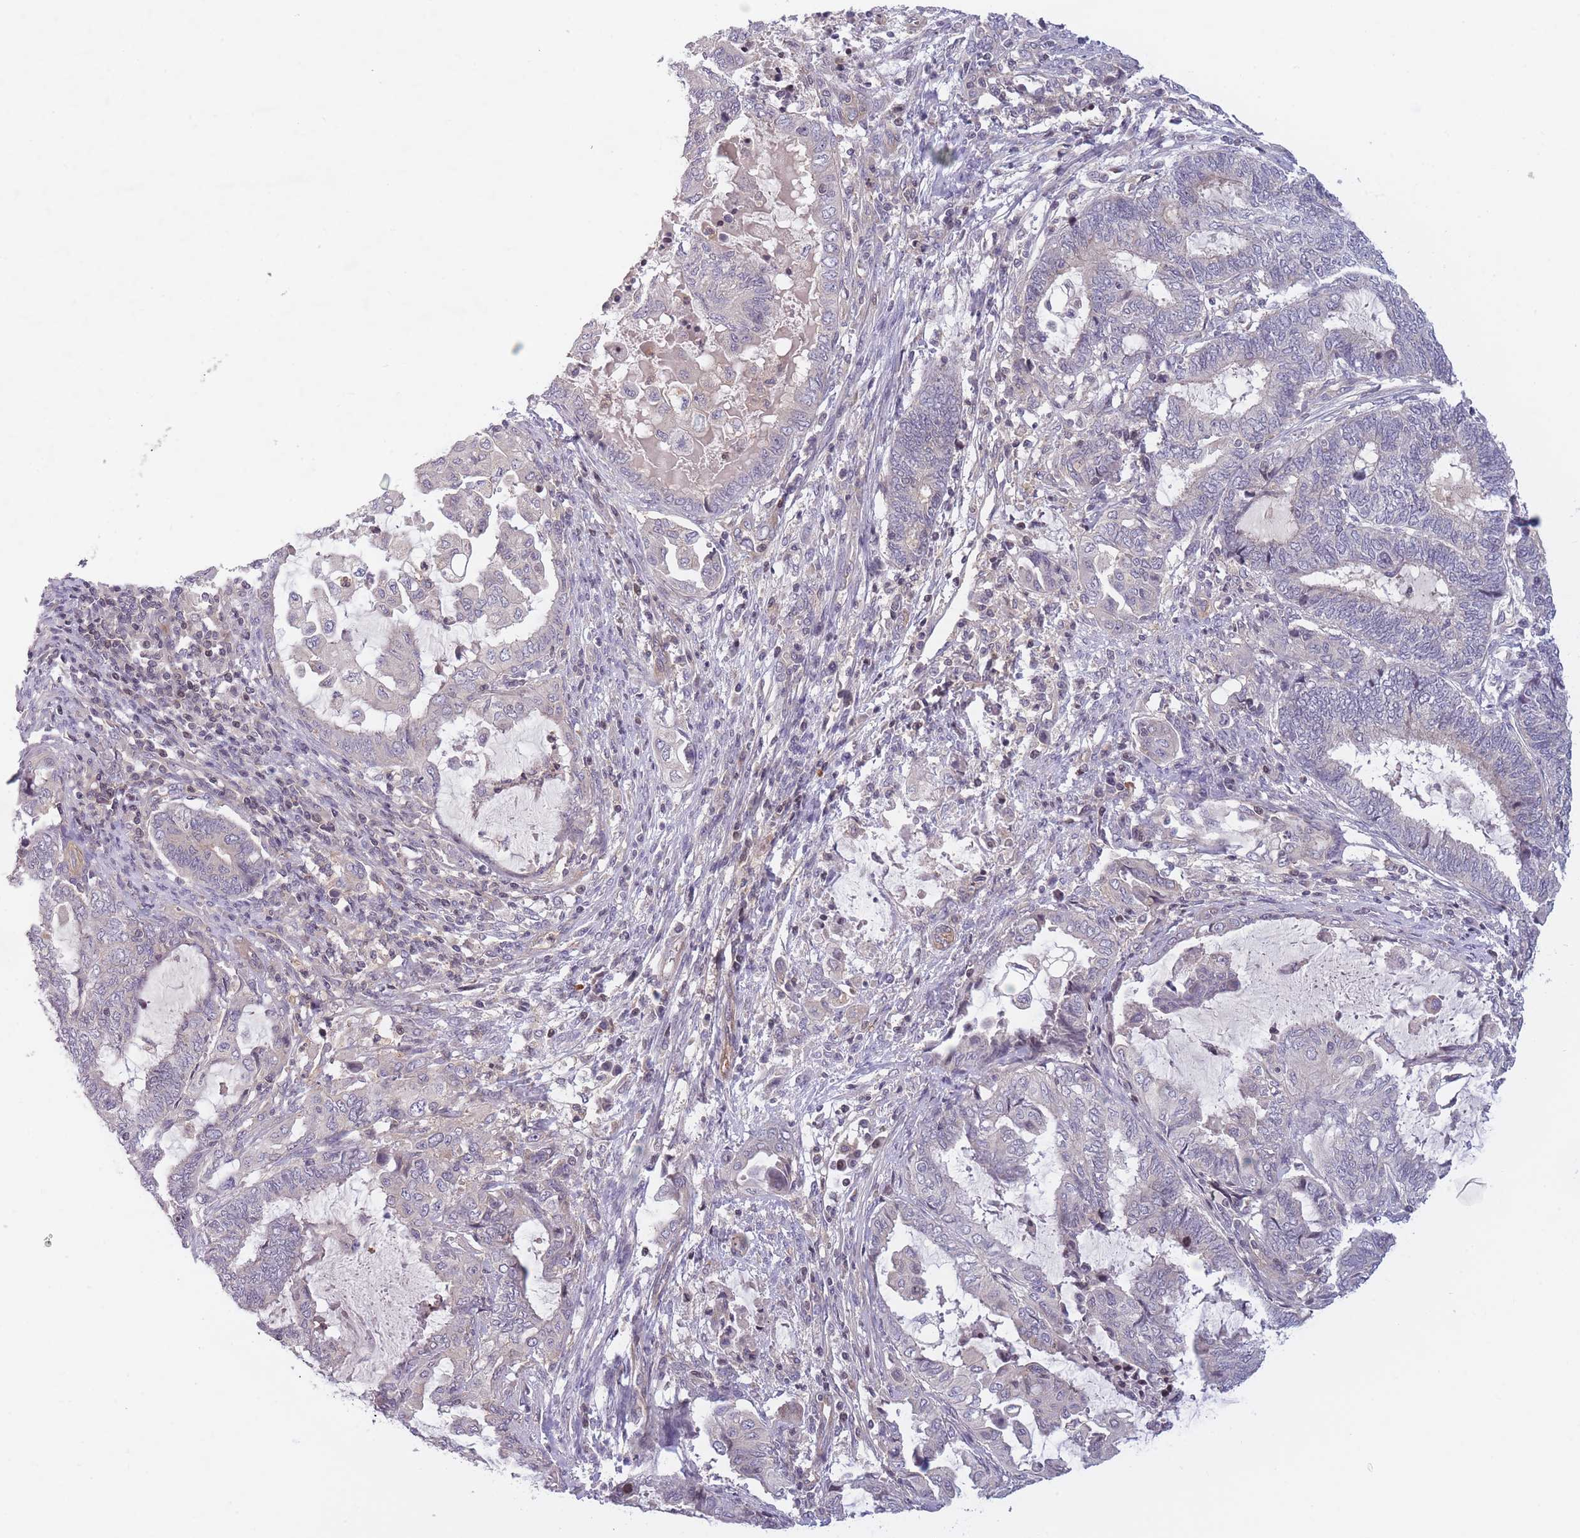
{"staining": {"intensity": "negative", "quantity": "none", "location": "none"}, "tissue": "endometrial cancer", "cell_type": "Tumor cells", "image_type": "cancer", "snomed": [{"axis": "morphology", "description": "Adenocarcinoma, NOS"}, {"axis": "topography", "description": "Uterus"}, {"axis": "topography", "description": "Endometrium"}], "caption": "Adenocarcinoma (endometrial) stained for a protein using immunohistochemistry displays no expression tumor cells.", "gene": "SLC35F5", "patient": {"sex": "female", "age": 70}}